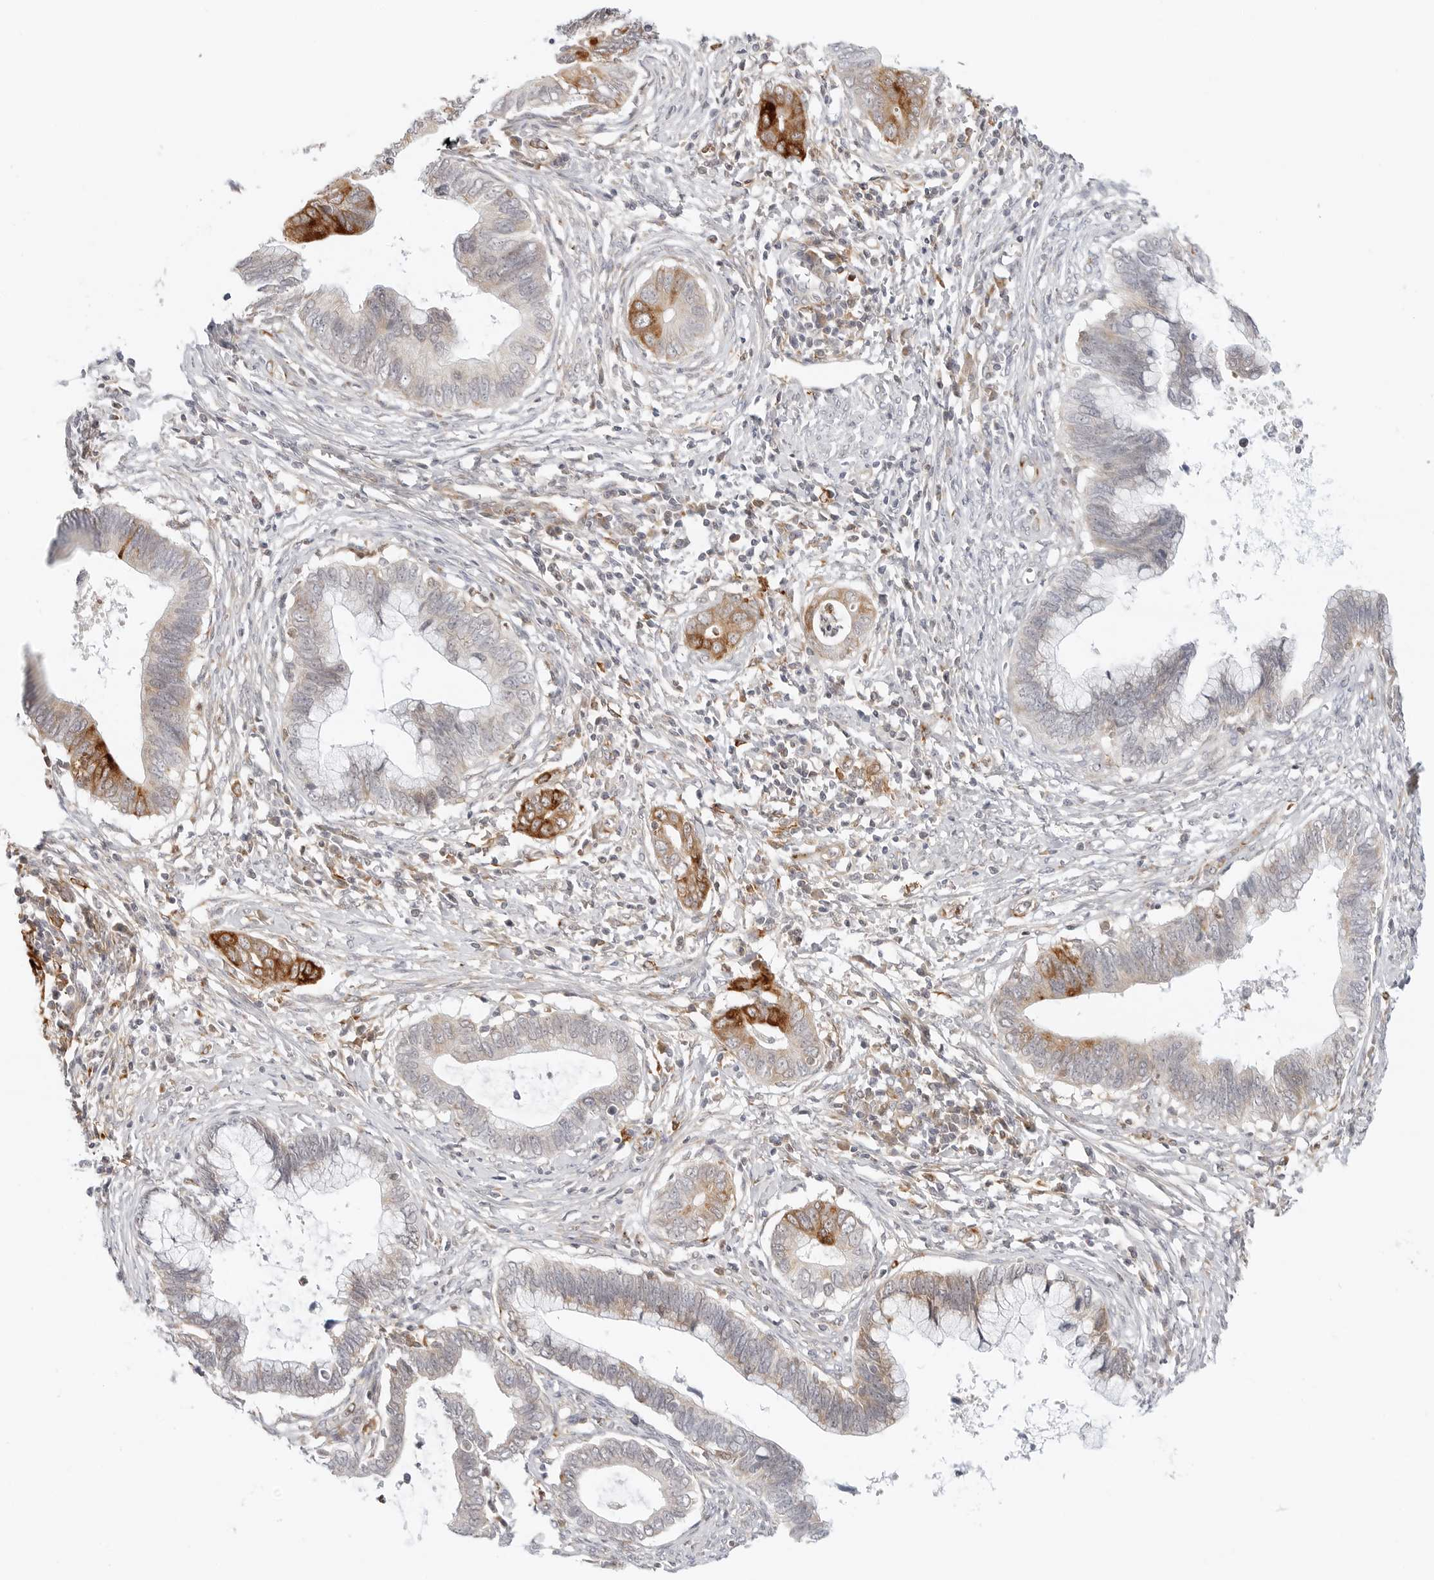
{"staining": {"intensity": "strong", "quantity": "25%-75%", "location": "cytoplasmic/membranous"}, "tissue": "cervical cancer", "cell_type": "Tumor cells", "image_type": "cancer", "snomed": [{"axis": "morphology", "description": "Adenocarcinoma, NOS"}, {"axis": "topography", "description": "Cervix"}], "caption": "Immunohistochemistry (IHC) staining of cervical cancer (adenocarcinoma), which displays high levels of strong cytoplasmic/membranous expression in about 25%-75% of tumor cells indicating strong cytoplasmic/membranous protein positivity. The staining was performed using DAB (3,3'-diaminobenzidine) (brown) for protein detection and nuclei were counterstained in hematoxylin (blue).", "gene": "C1QTNF1", "patient": {"sex": "female", "age": 44}}